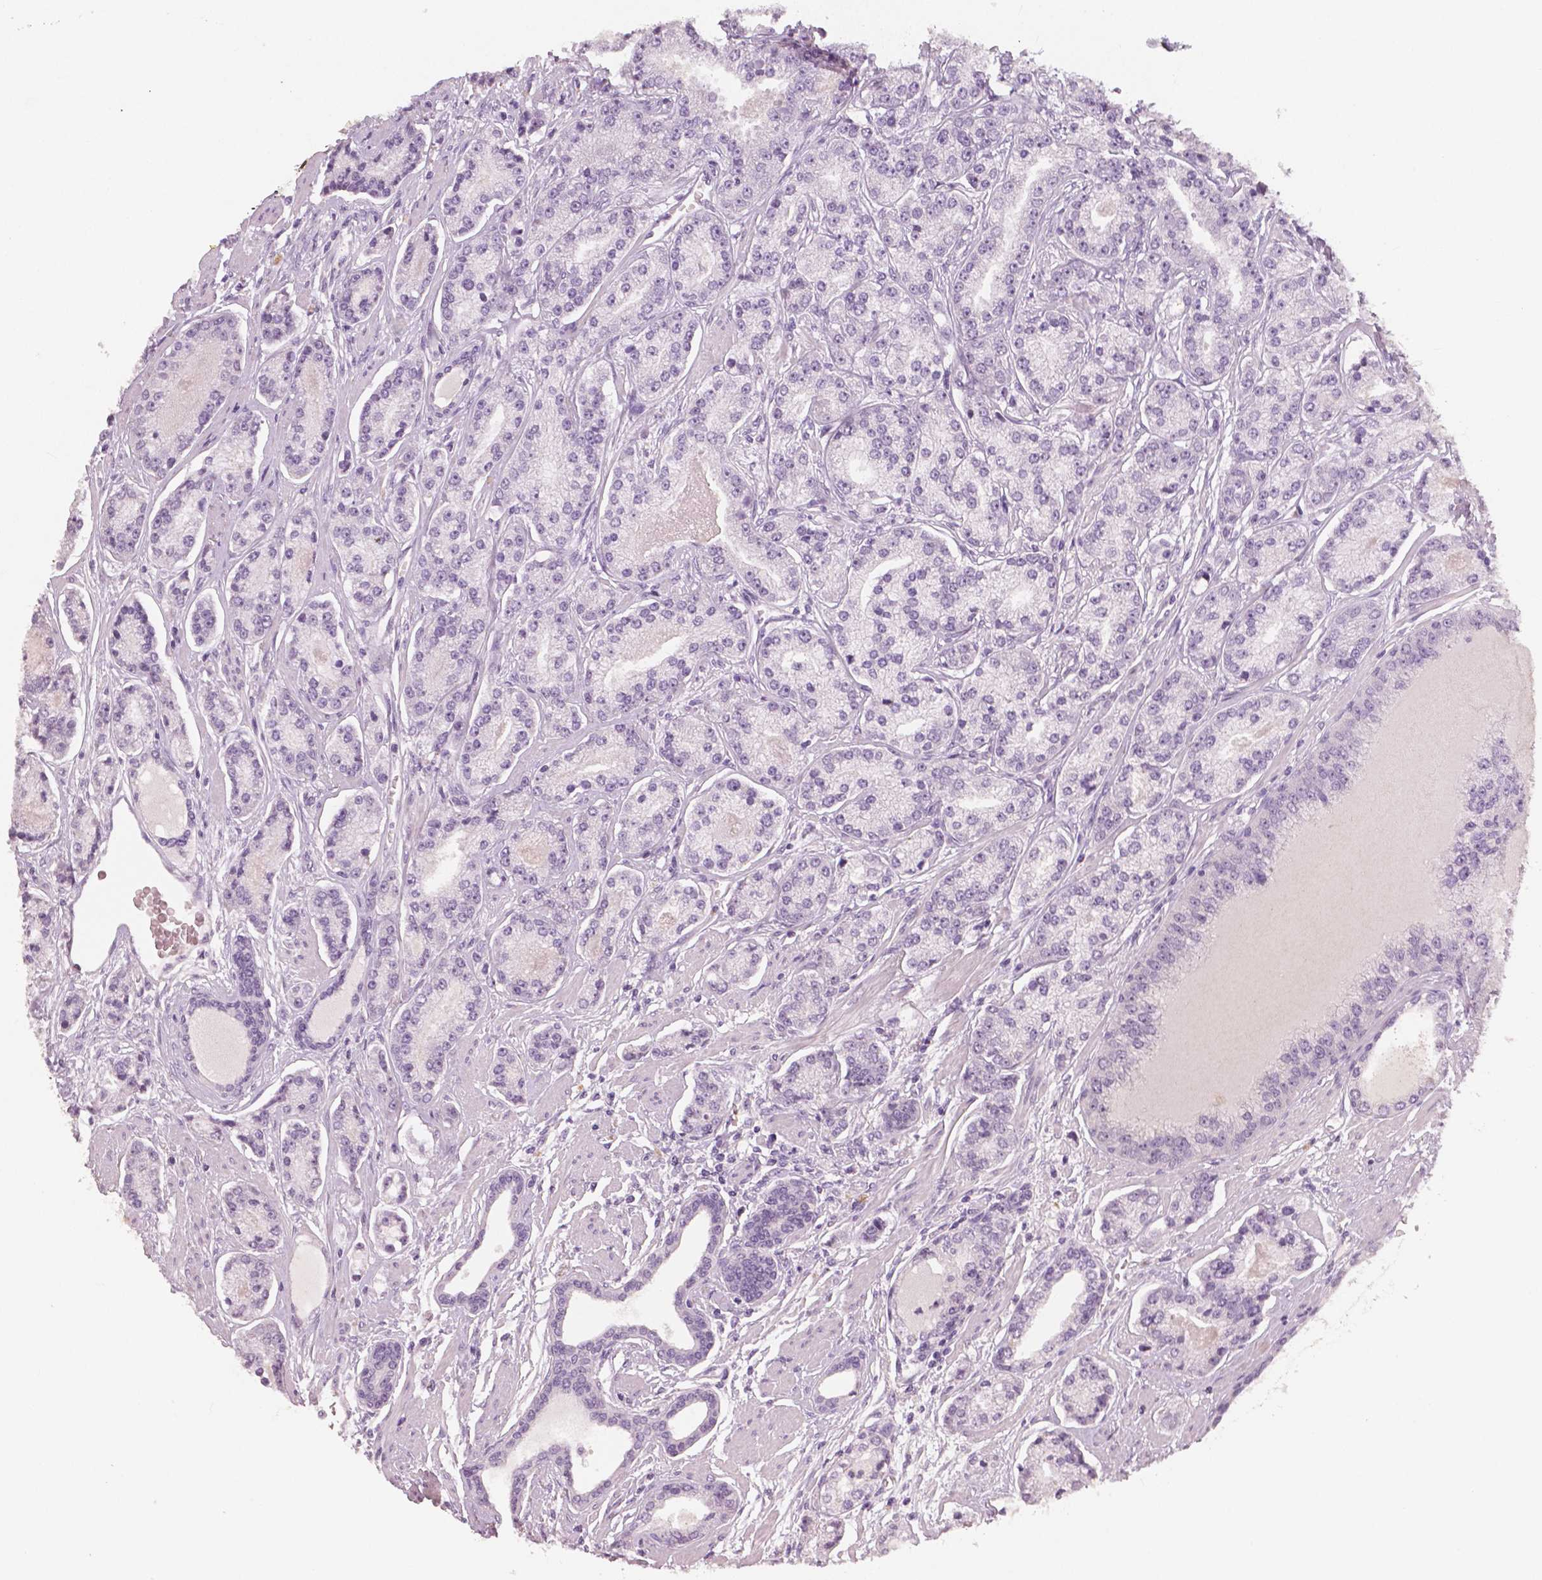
{"staining": {"intensity": "negative", "quantity": "none", "location": "none"}, "tissue": "prostate cancer", "cell_type": "Tumor cells", "image_type": "cancer", "snomed": [{"axis": "morphology", "description": "Adenocarcinoma, NOS"}, {"axis": "topography", "description": "Prostate"}], "caption": "Prostate adenocarcinoma stained for a protein using immunohistochemistry reveals no positivity tumor cells.", "gene": "RNASE7", "patient": {"sex": "male", "age": 64}}